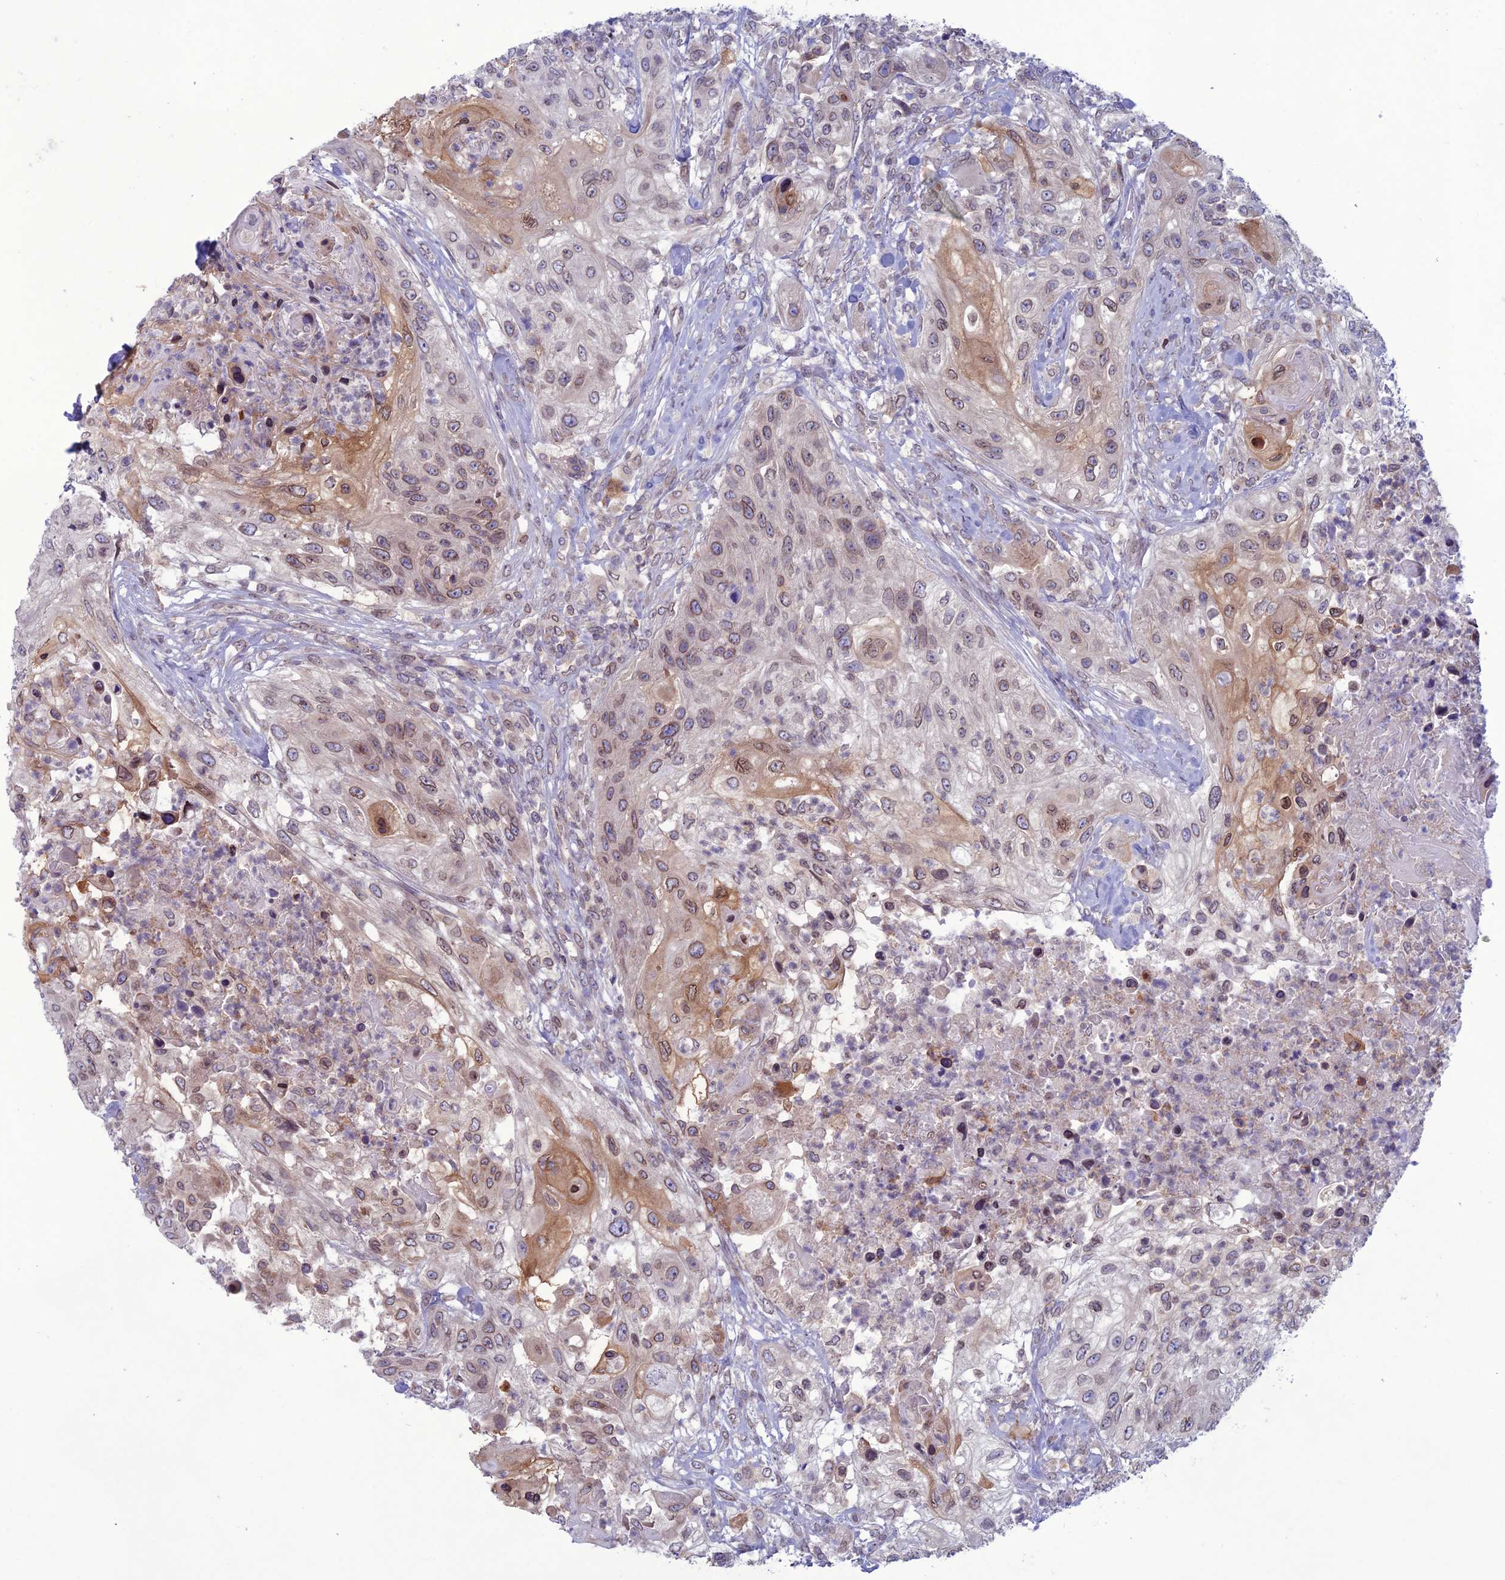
{"staining": {"intensity": "moderate", "quantity": ">75%", "location": "cytoplasmic/membranous,nuclear"}, "tissue": "urothelial cancer", "cell_type": "Tumor cells", "image_type": "cancer", "snomed": [{"axis": "morphology", "description": "Urothelial carcinoma, High grade"}, {"axis": "topography", "description": "Urinary bladder"}], "caption": "A high-resolution micrograph shows immunohistochemistry staining of high-grade urothelial carcinoma, which reveals moderate cytoplasmic/membranous and nuclear positivity in approximately >75% of tumor cells.", "gene": "WDR46", "patient": {"sex": "female", "age": 60}}